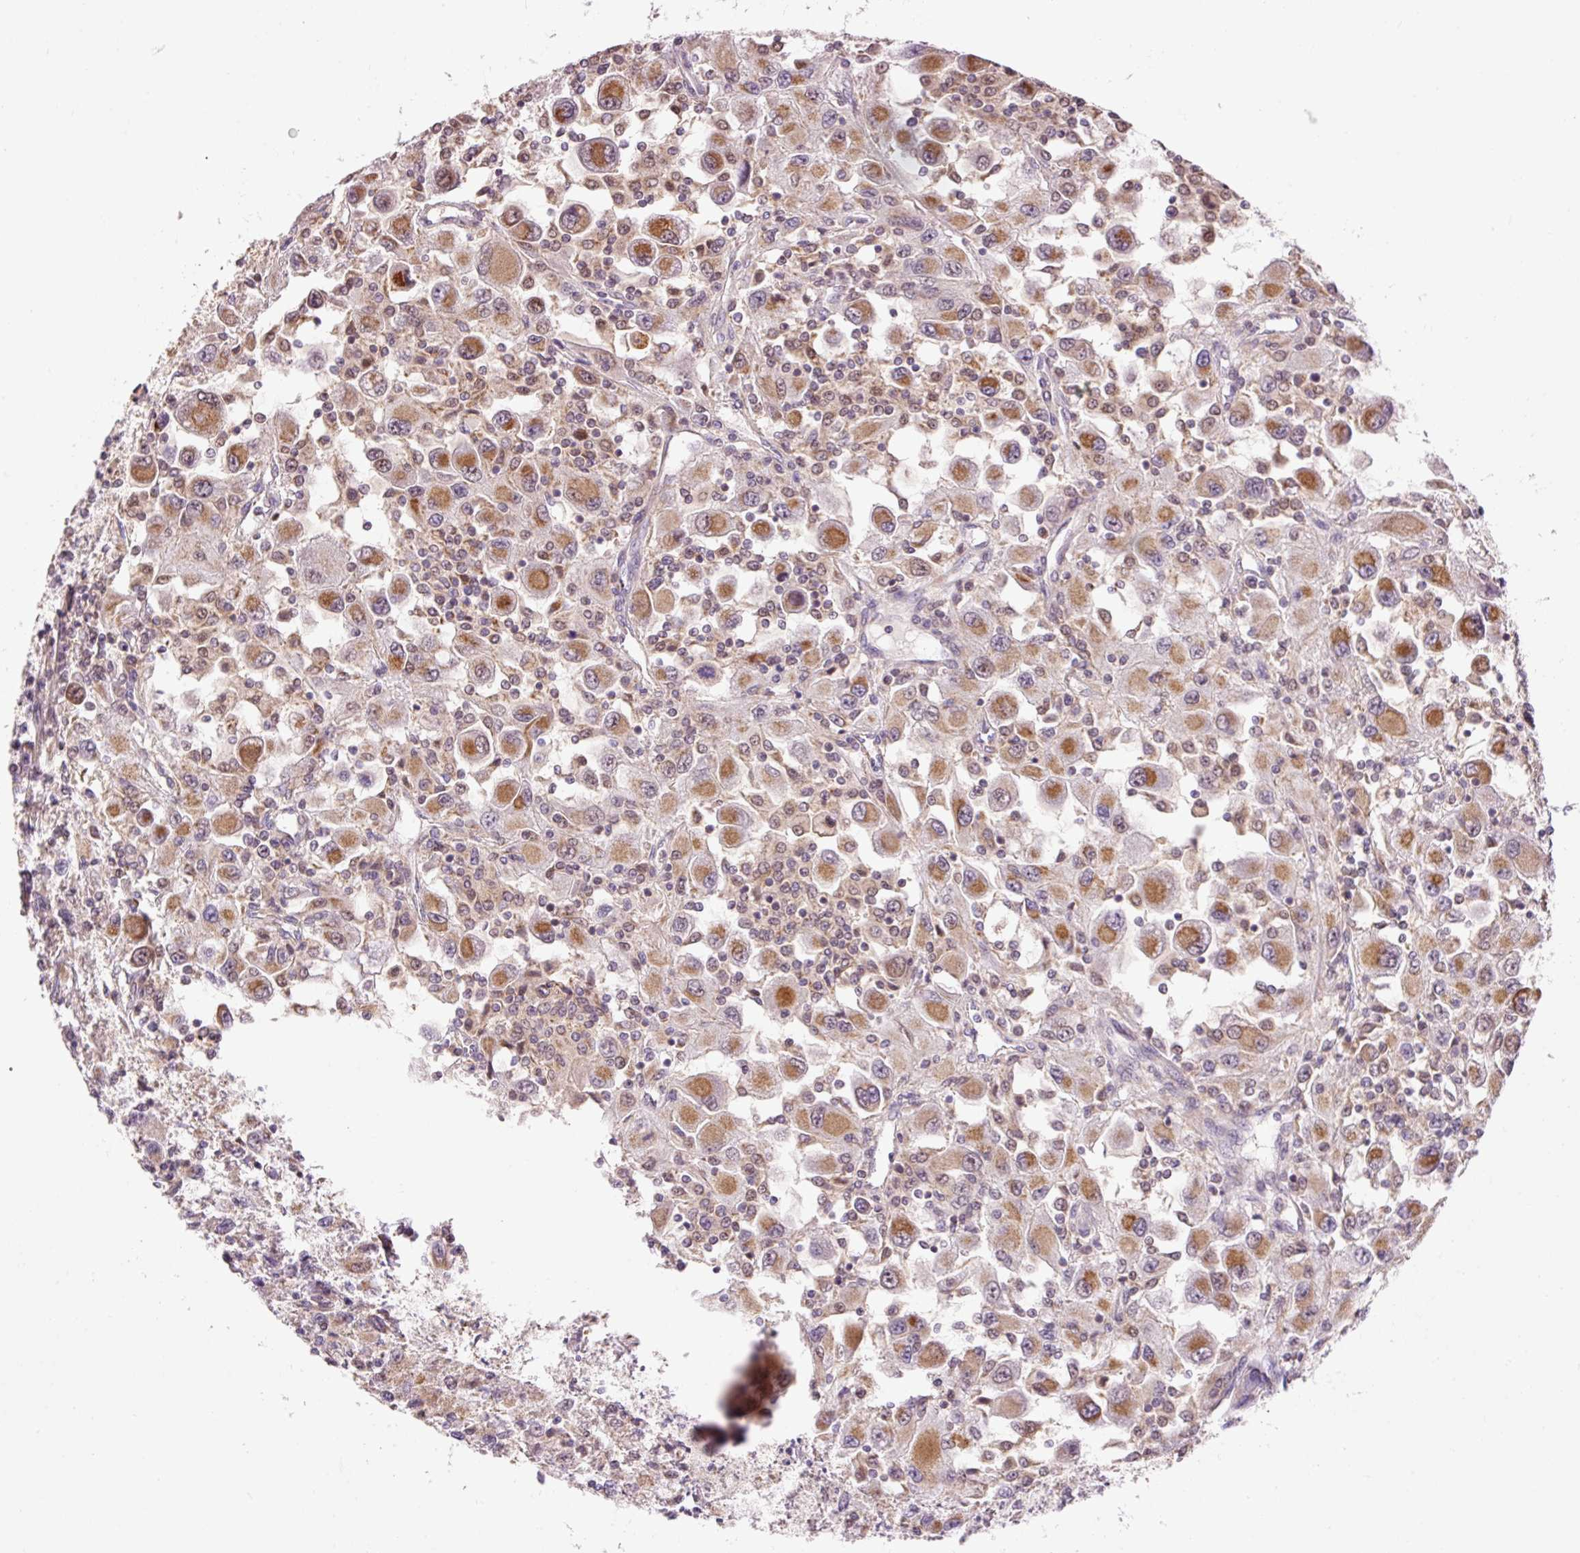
{"staining": {"intensity": "strong", "quantity": ">75%", "location": "cytoplasmic/membranous"}, "tissue": "renal cancer", "cell_type": "Tumor cells", "image_type": "cancer", "snomed": [{"axis": "morphology", "description": "Adenocarcinoma, NOS"}, {"axis": "topography", "description": "Kidney"}], "caption": "High-power microscopy captured an immunohistochemistry (IHC) histopathology image of renal adenocarcinoma, revealing strong cytoplasmic/membranous positivity in about >75% of tumor cells.", "gene": "IMMT", "patient": {"sex": "female", "age": 67}}